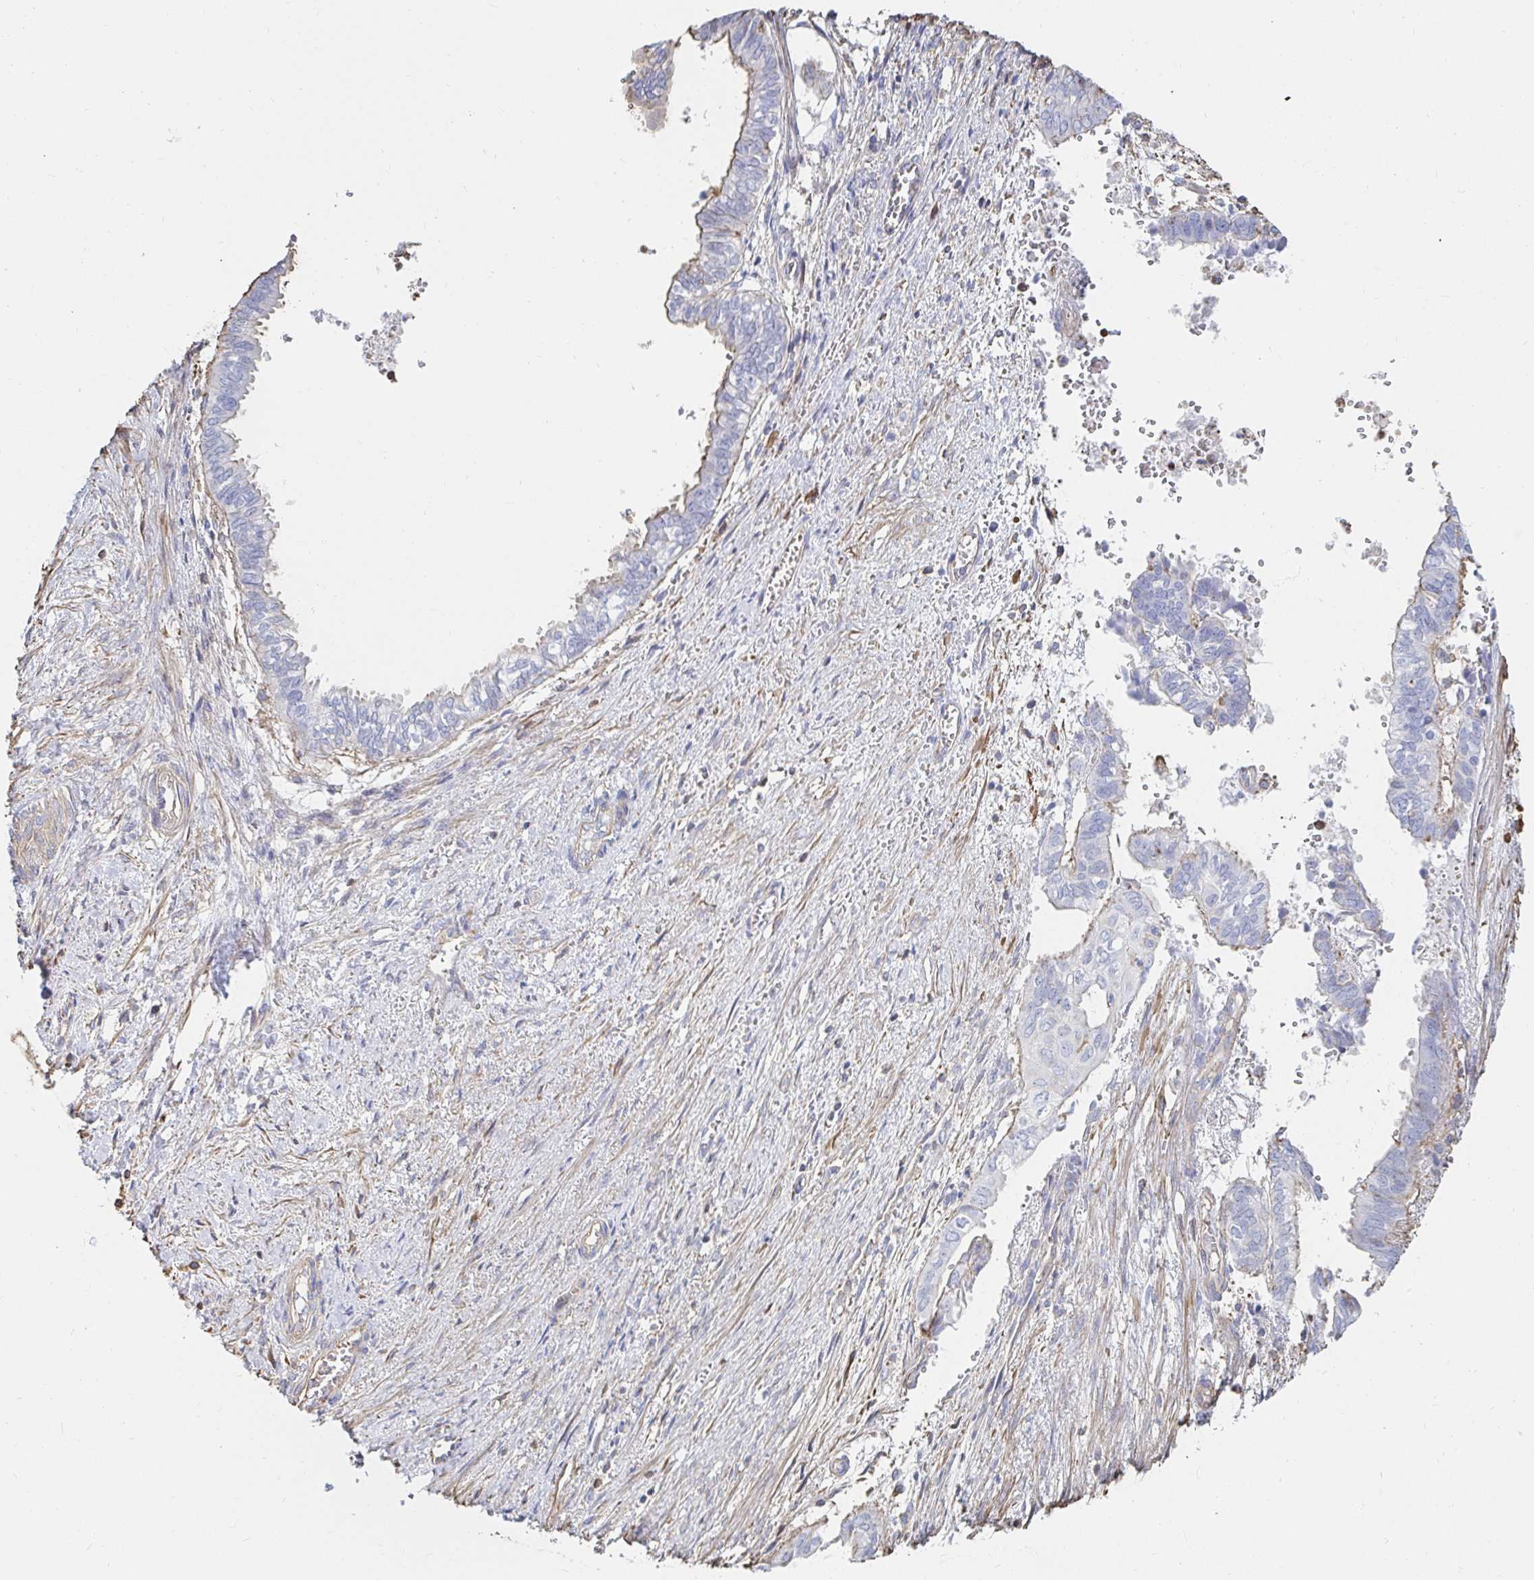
{"staining": {"intensity": "negative", "quantity": "none", "location": "none"}, "tissue": "ovarian cancer", "cell_type": "Tumor cells", "image_type": "cancer", "snomed": [{"axis": "morphology", "description": "Carcinoma, endometroid"}, {"axis": "topography", "description": "Ovary"}], "caption": "IHC photomicrograph of neoplastic tissue: endometroid carcinoma (ovarian) stained with DAB (3,3'-diaminobenzidine) demonstrates no significant protein expression in tumor cells.", "gene": "PTPN14", "patient": {"sex": "female", "age": 64}}